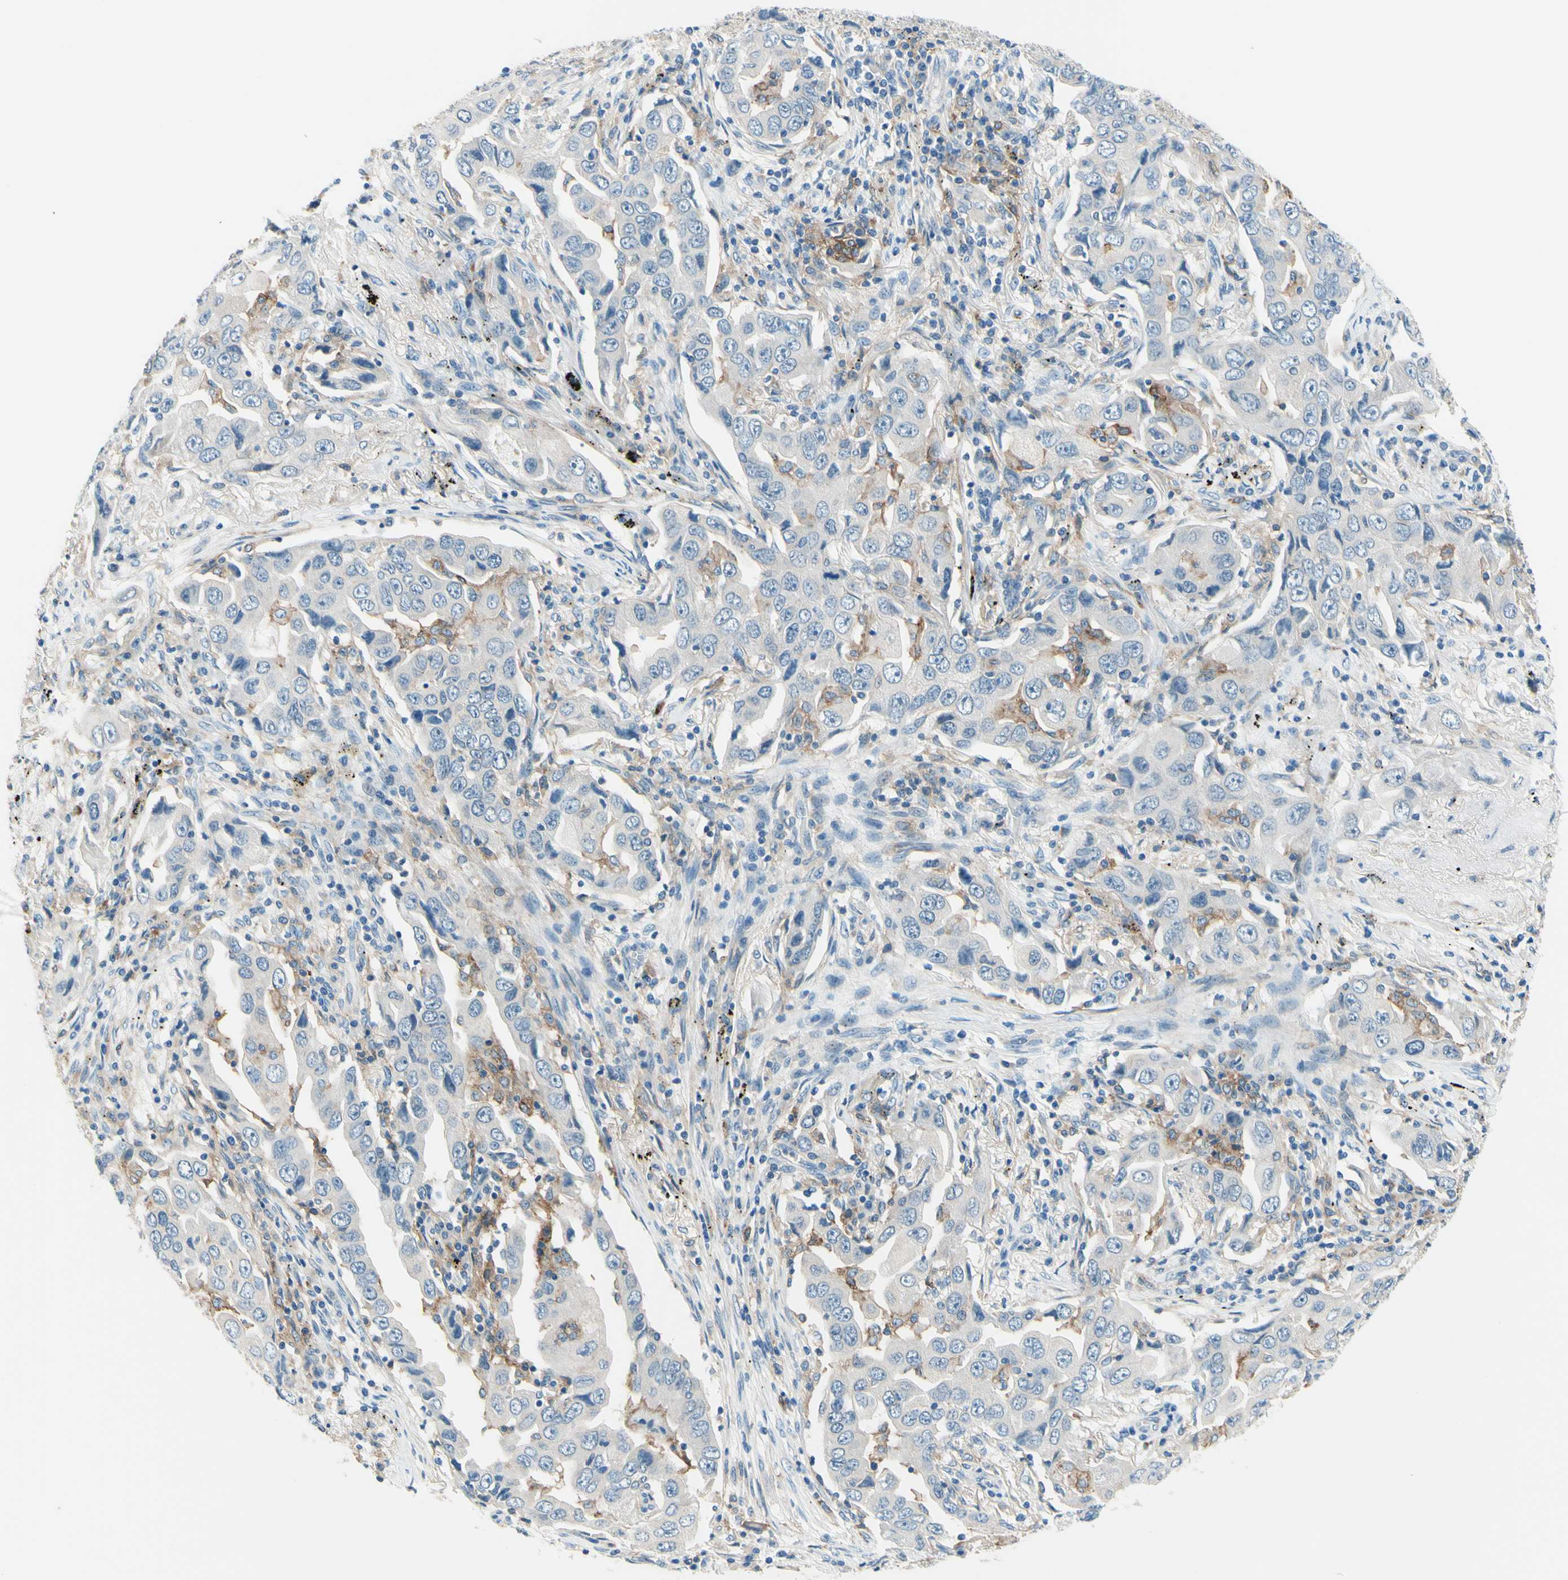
{"staining": {"intensity": "weak", "quantity": "<25%", "location": "cytoplasmic/membranous"}, "tissue": "lung cancer", "cell_type": "Tumor cells", "image_type": "cancer", "snomed": [{"axis": "morphology", "description": "Adenocarcinoma, NOS"}, {"axis": "topography", "description": "Lung"}], "caption": "DAB (3,3'-diaminobenzidine) immunohistochemical staining of human lung cancer shows no significant expression in tumor cells.", "gene": "SIGLEC9", "patient": {"sex": "female", "age": 65}}